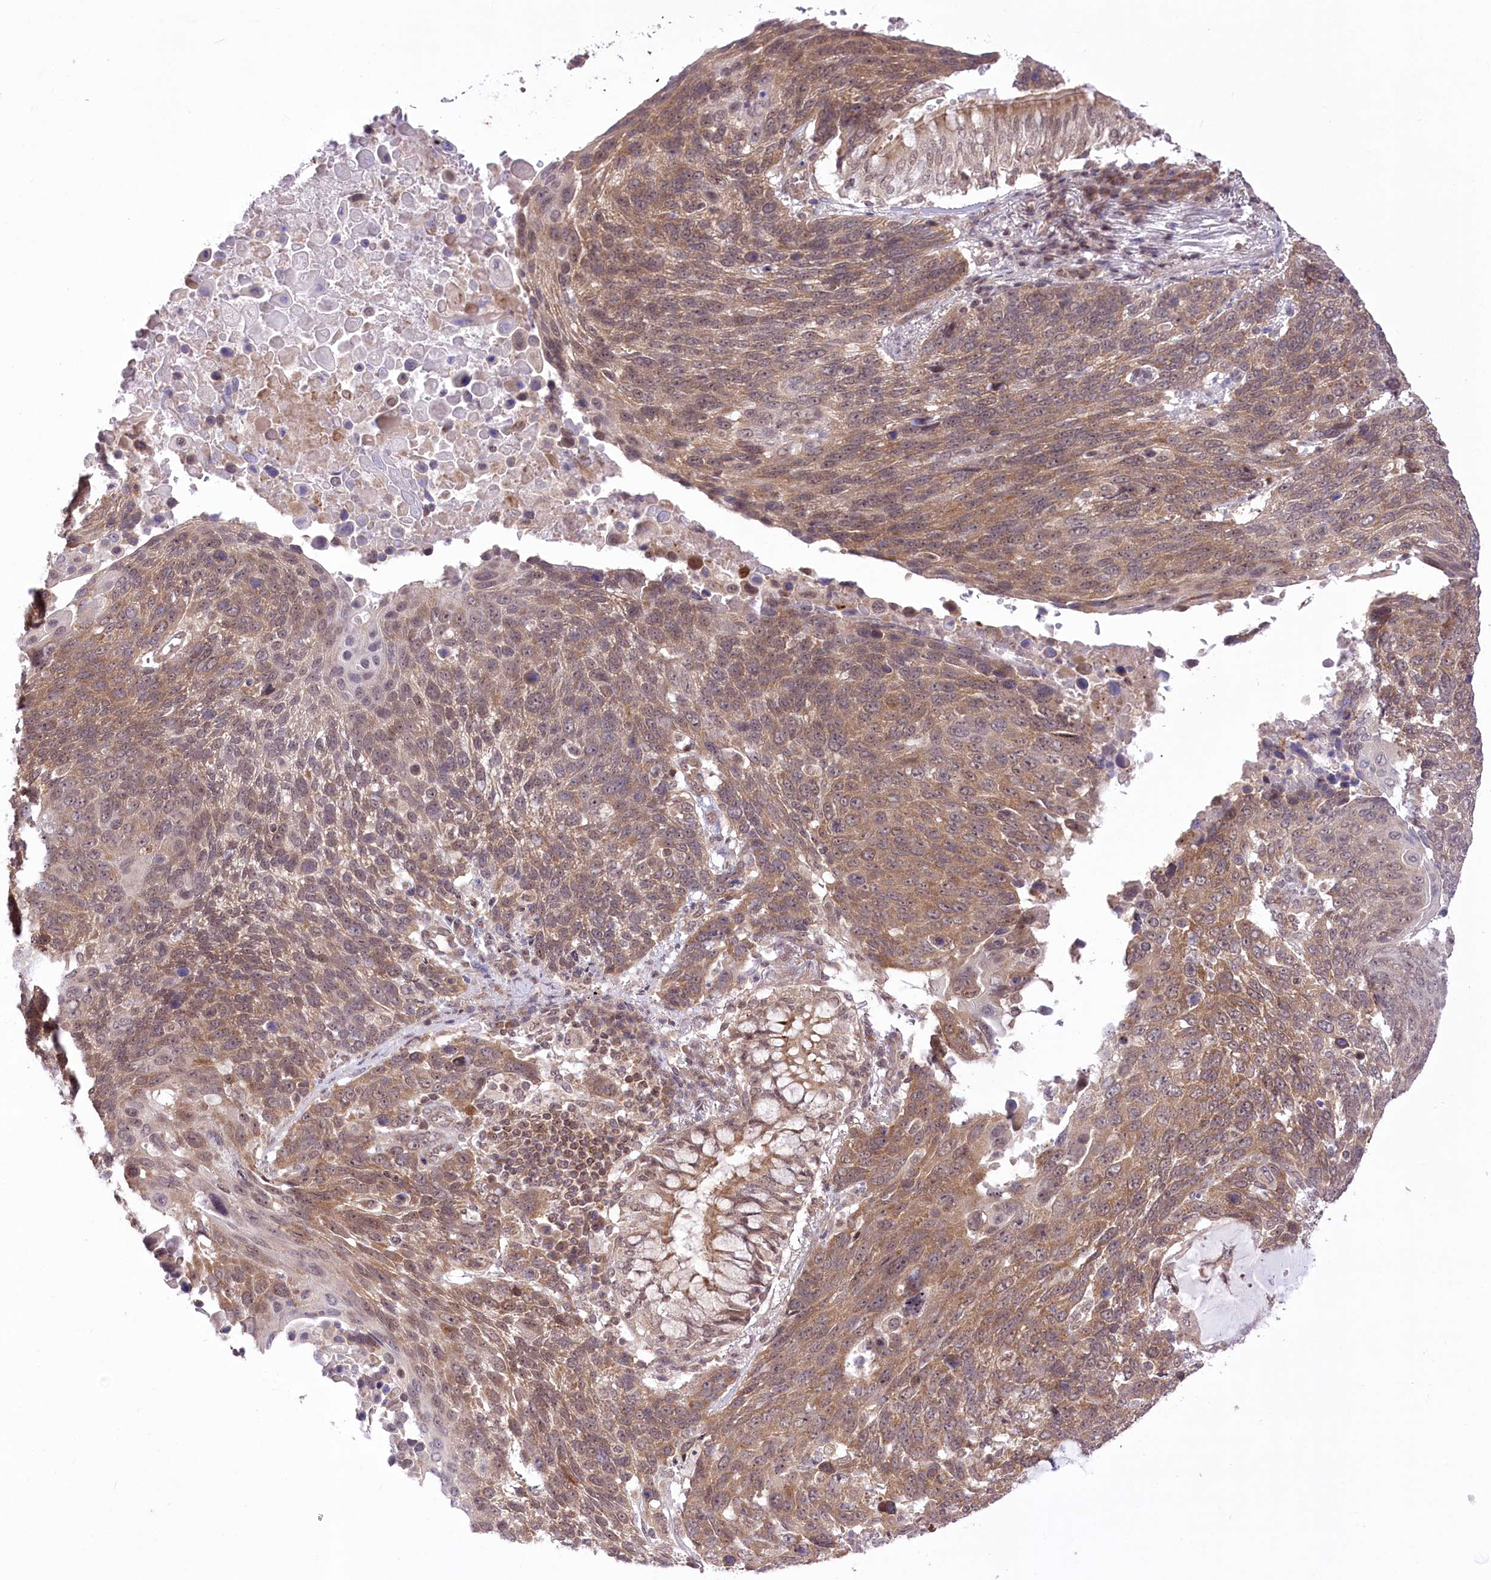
{"staining": {"intensity": "moderate", "quantity": ">75%", "location": "cytoplasmic/membranous,nuclear"}, "tissue": "lung cancer", "cell_type": "Tumor cells", "image_type": "cancer", "snomed": [{"axis": "morphology", "description": "Squamous cell carcinoma, NOS"}, {"axis": "topography", "description": "Lung"}], "caption": "A histopathology image of lung cancer stained for a protein shows moderate cytoplasmic/membranous and nuclear brown staining in tumor cells. The staining is performed using DAB (3,3'-diaminobenzidine) brown chromogen to label protein expression. The nuclei are counter-stained blue using hematoxylin.", "gene": "ZMAT2", "patient": {"sex": "male", "age": 66}}